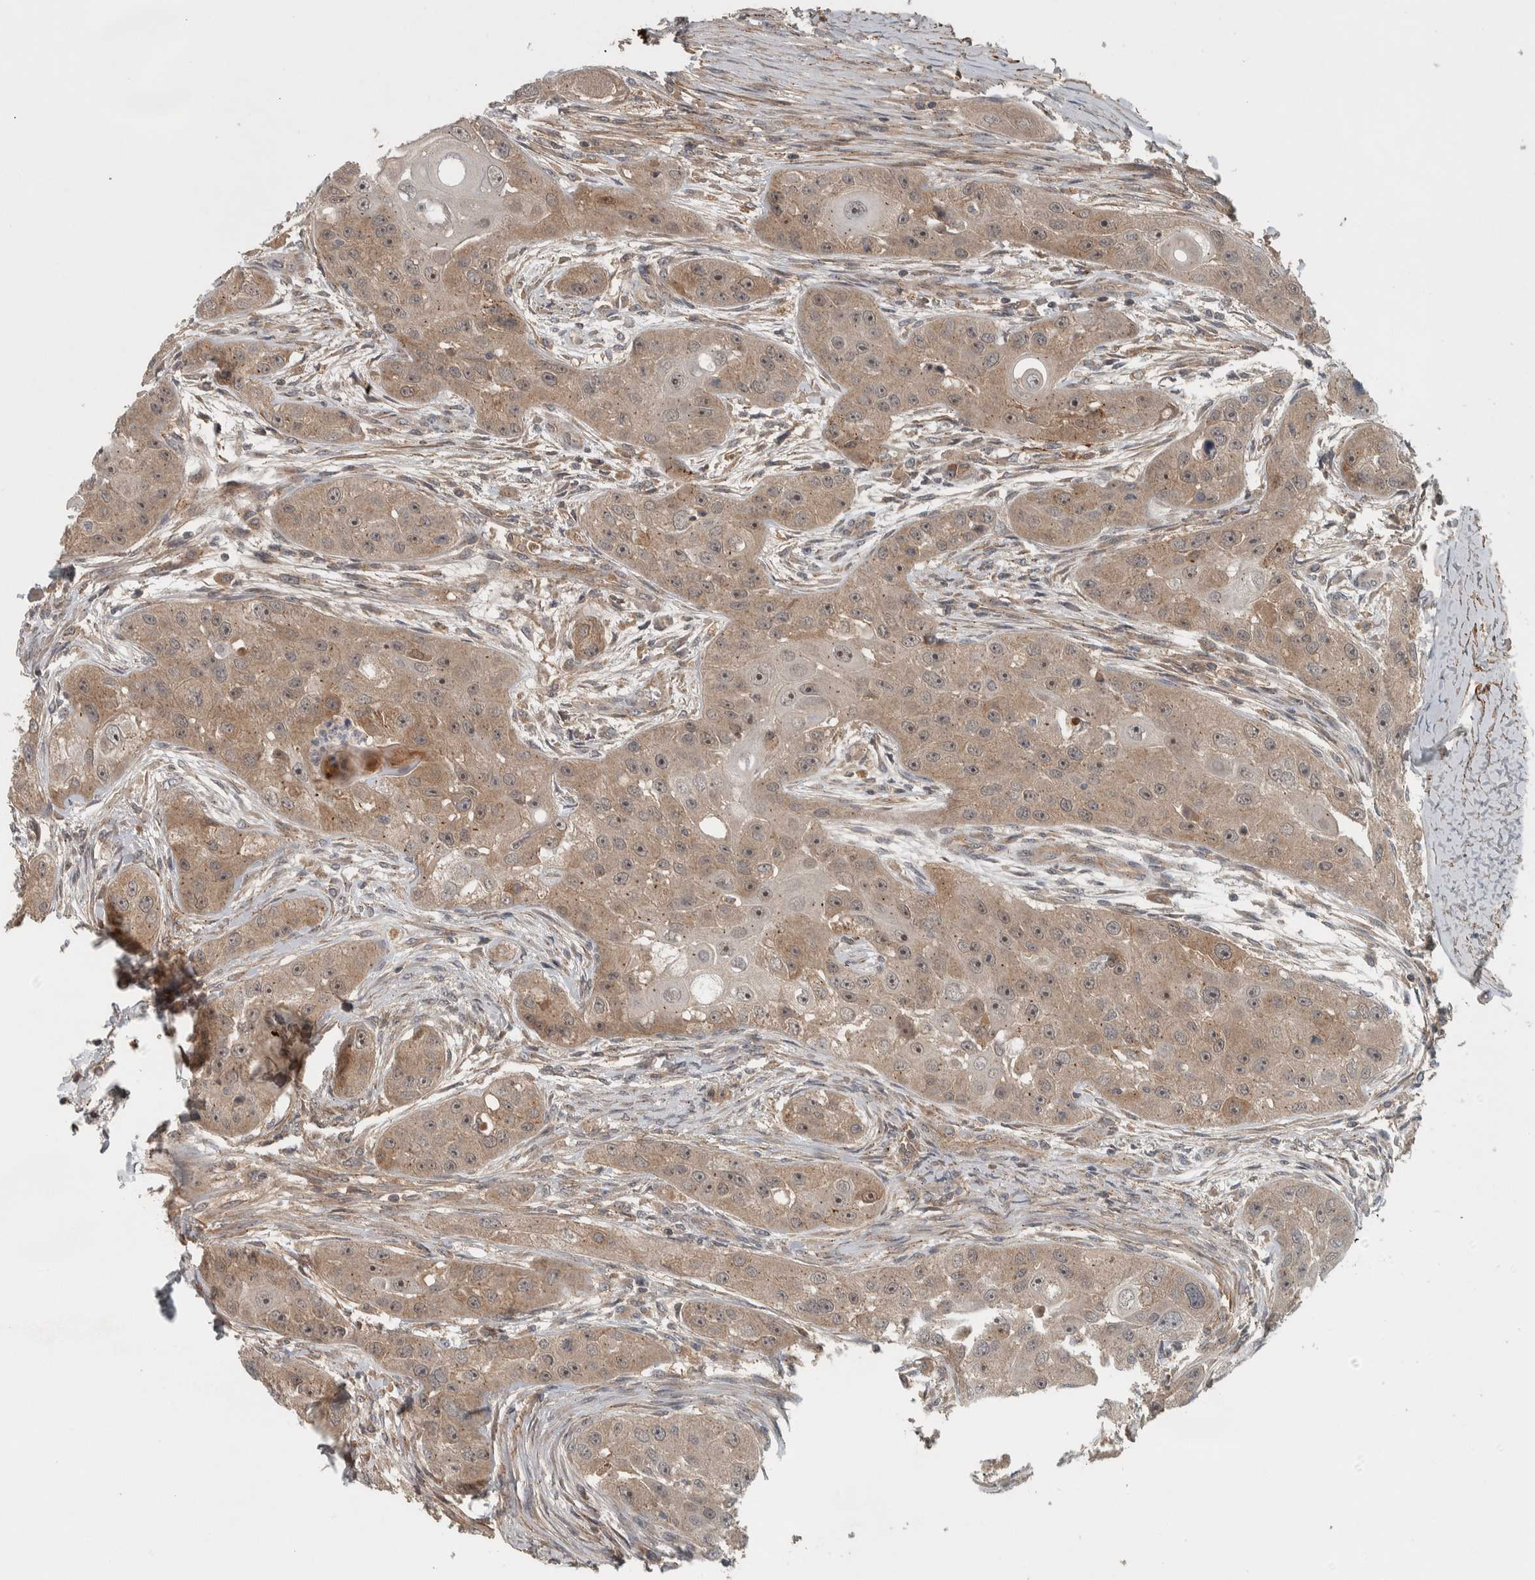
{"staining": {"intensity": "weak", "quantity": ">75%", "location": "cytoplasmic/membranous,nuclear"}, "tissue": "head and neck cancer", "cell_type": "Tumor cells", "image_type": "cancer", "snomed": [{"axis": "morphology", "description": "Normal tissue, NOS"}, {"axis": "morphology", "description": "Squamous cell carcinoma, NOS"}, {"axis": "topography", "description": "Skeletal muscle"}, {"axis": "topography", "description": "Head-Neck"}], "caption": "Head and neck squamous cell carcinoma was stained to show a protein in brown. There is low levels of weak cytoplasmic/membranous and nuclear positivity in about >75% of tumor cells.", "gene": "LBHD1", "patient": {"sex": "male", "age": 51}}